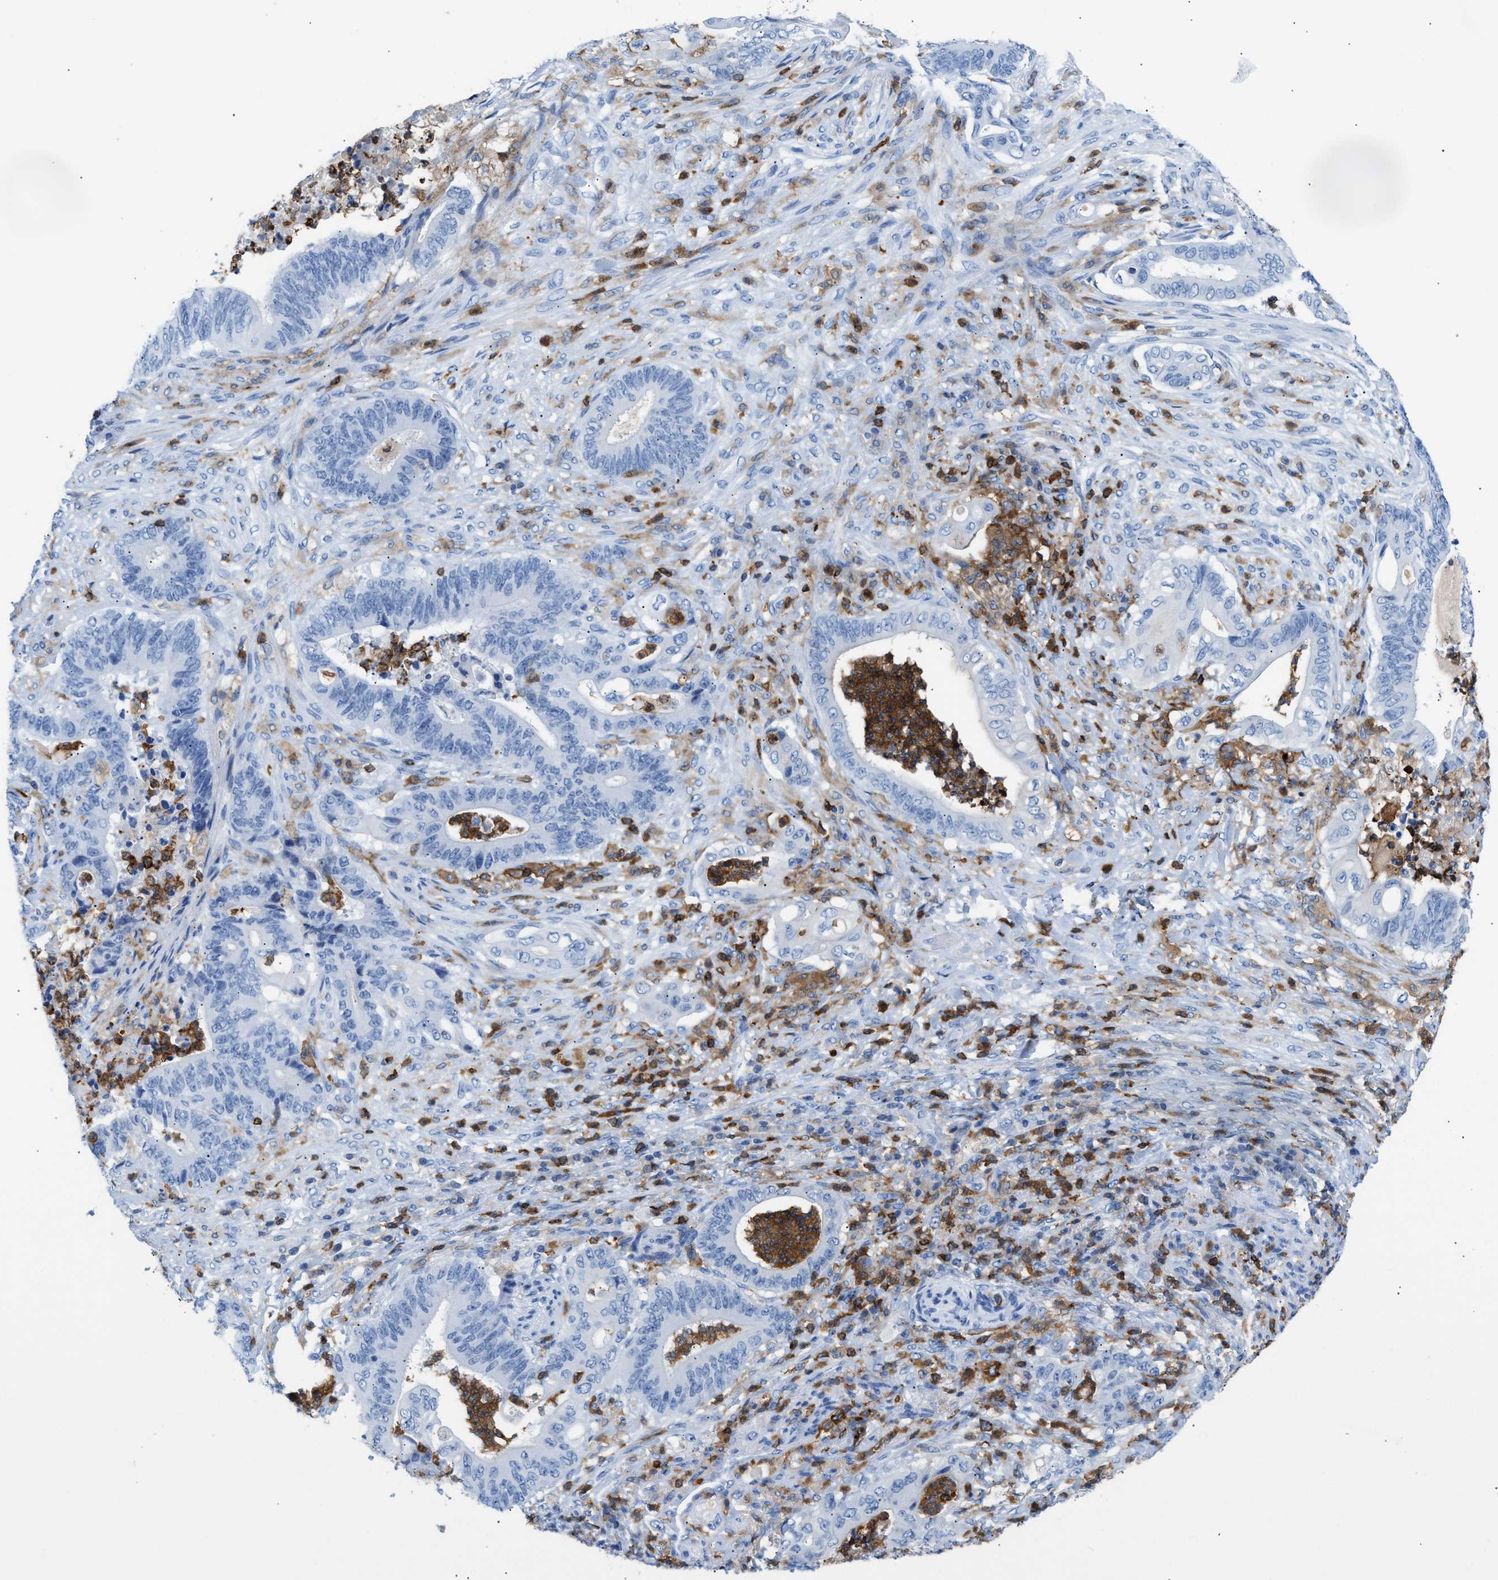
{"staining": {"intensity": "negative", "quantity": "none", "location": "none"}, "tissue": "stomach cancer", "cell_type": "Tumor cells", "image_type": "cancer", "snomed": [{"axis": "morphology", "description": "Adenocarcinoma, NOS"}, {"axis": "topography", "description": "Stomach"}], "caption": "Adenocarcinoma (stomach) was stained to show a protein in brown. There is no significant staining in tumor cells.", "gene": "LCP1", "patient": {"sex": "female", "age": 73}}